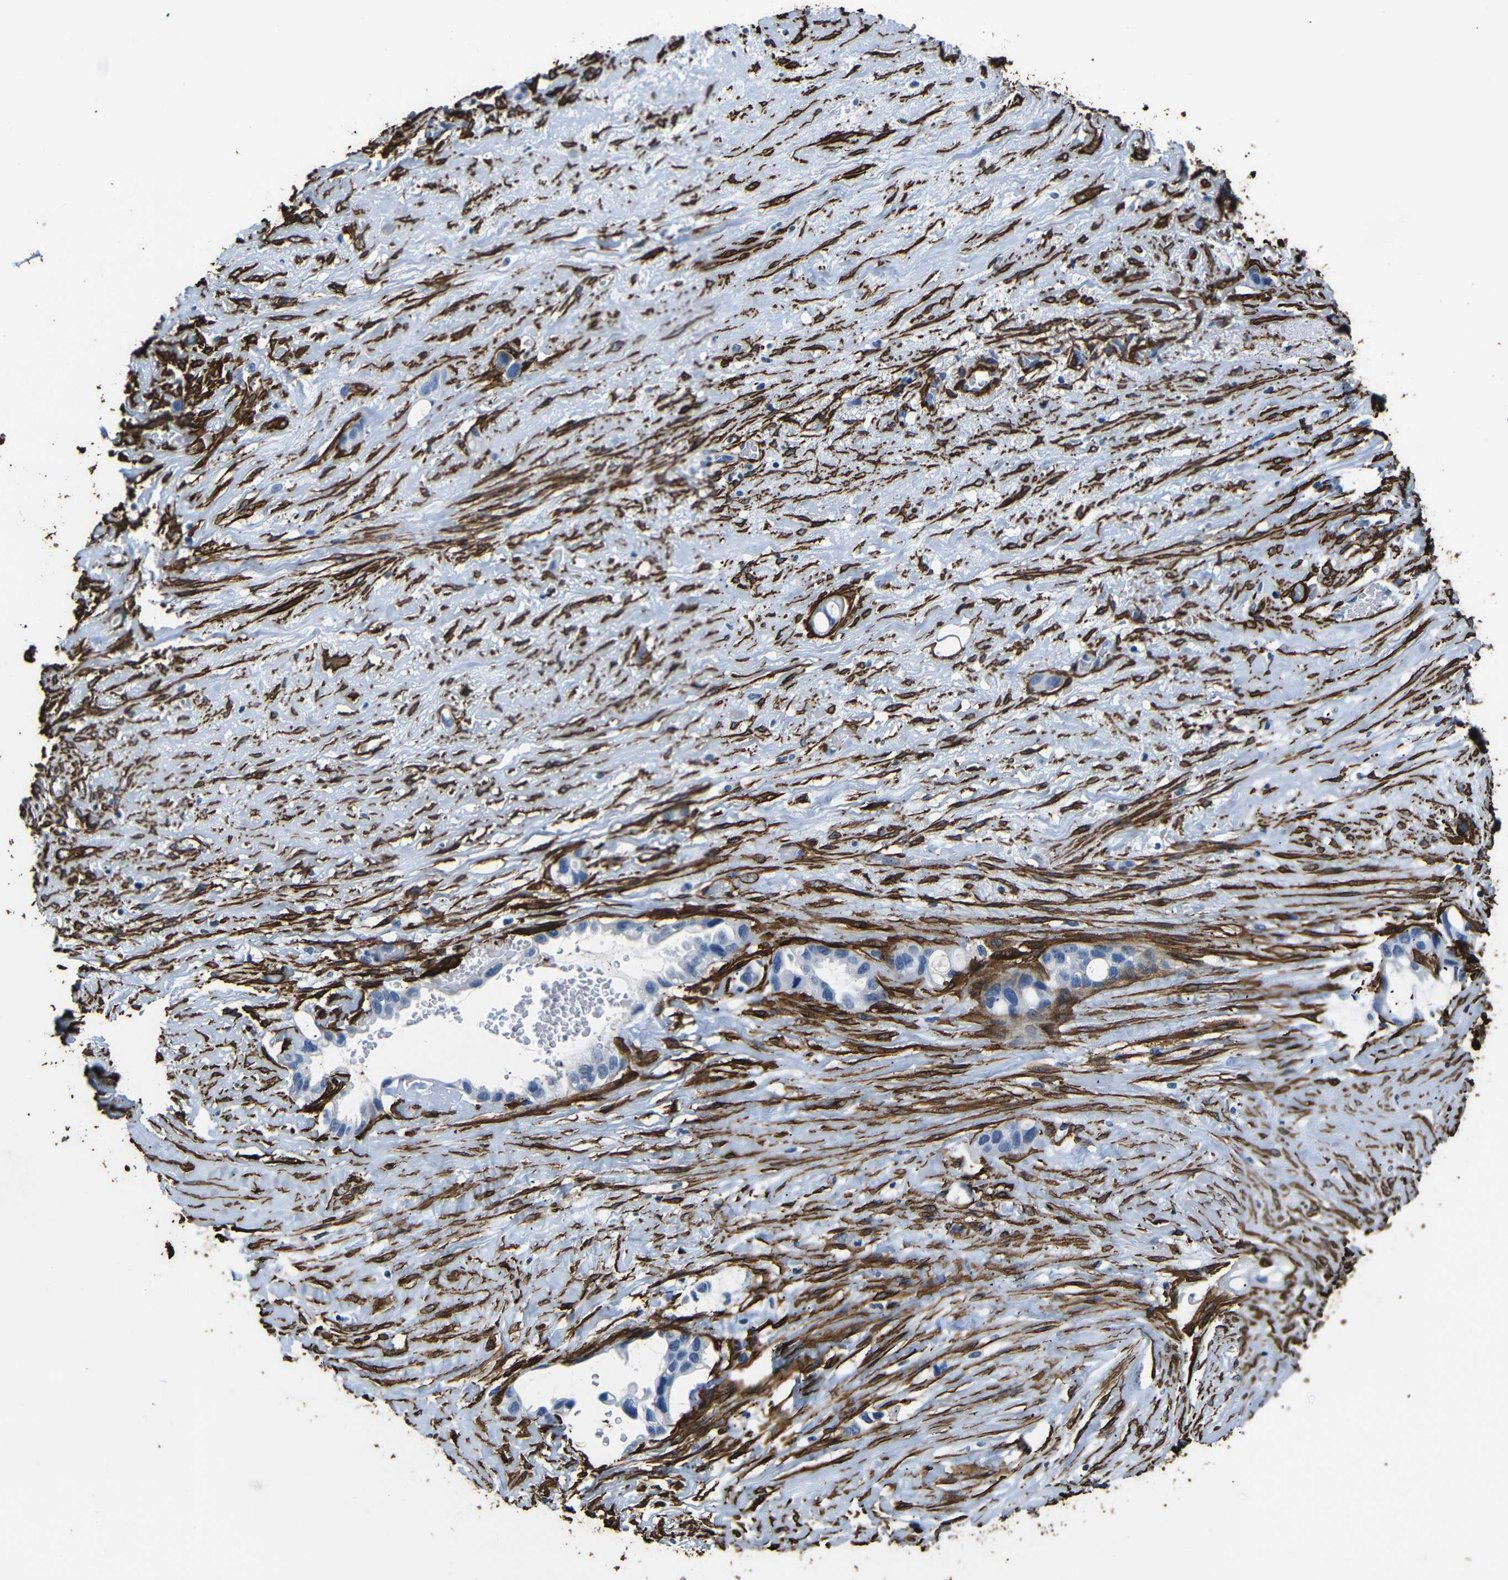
{"staining": {"intensity": "negative", "quantity": "none", "location": "none"}, "tissue": "liver cancer", "cell_type": "Tumor cells", "image_type": "cancer", "snomed": [{"axis": "morphology", "description": "Cholangiocarcinoma"}, {"axis": "topography", "description": "Liver"}], "caption": "Tumor cells are negative for brown protein staining in liver cholangiocarcinoma.", "gene": "ACTA2", "patient": {"sex": "female", "age": 65}}